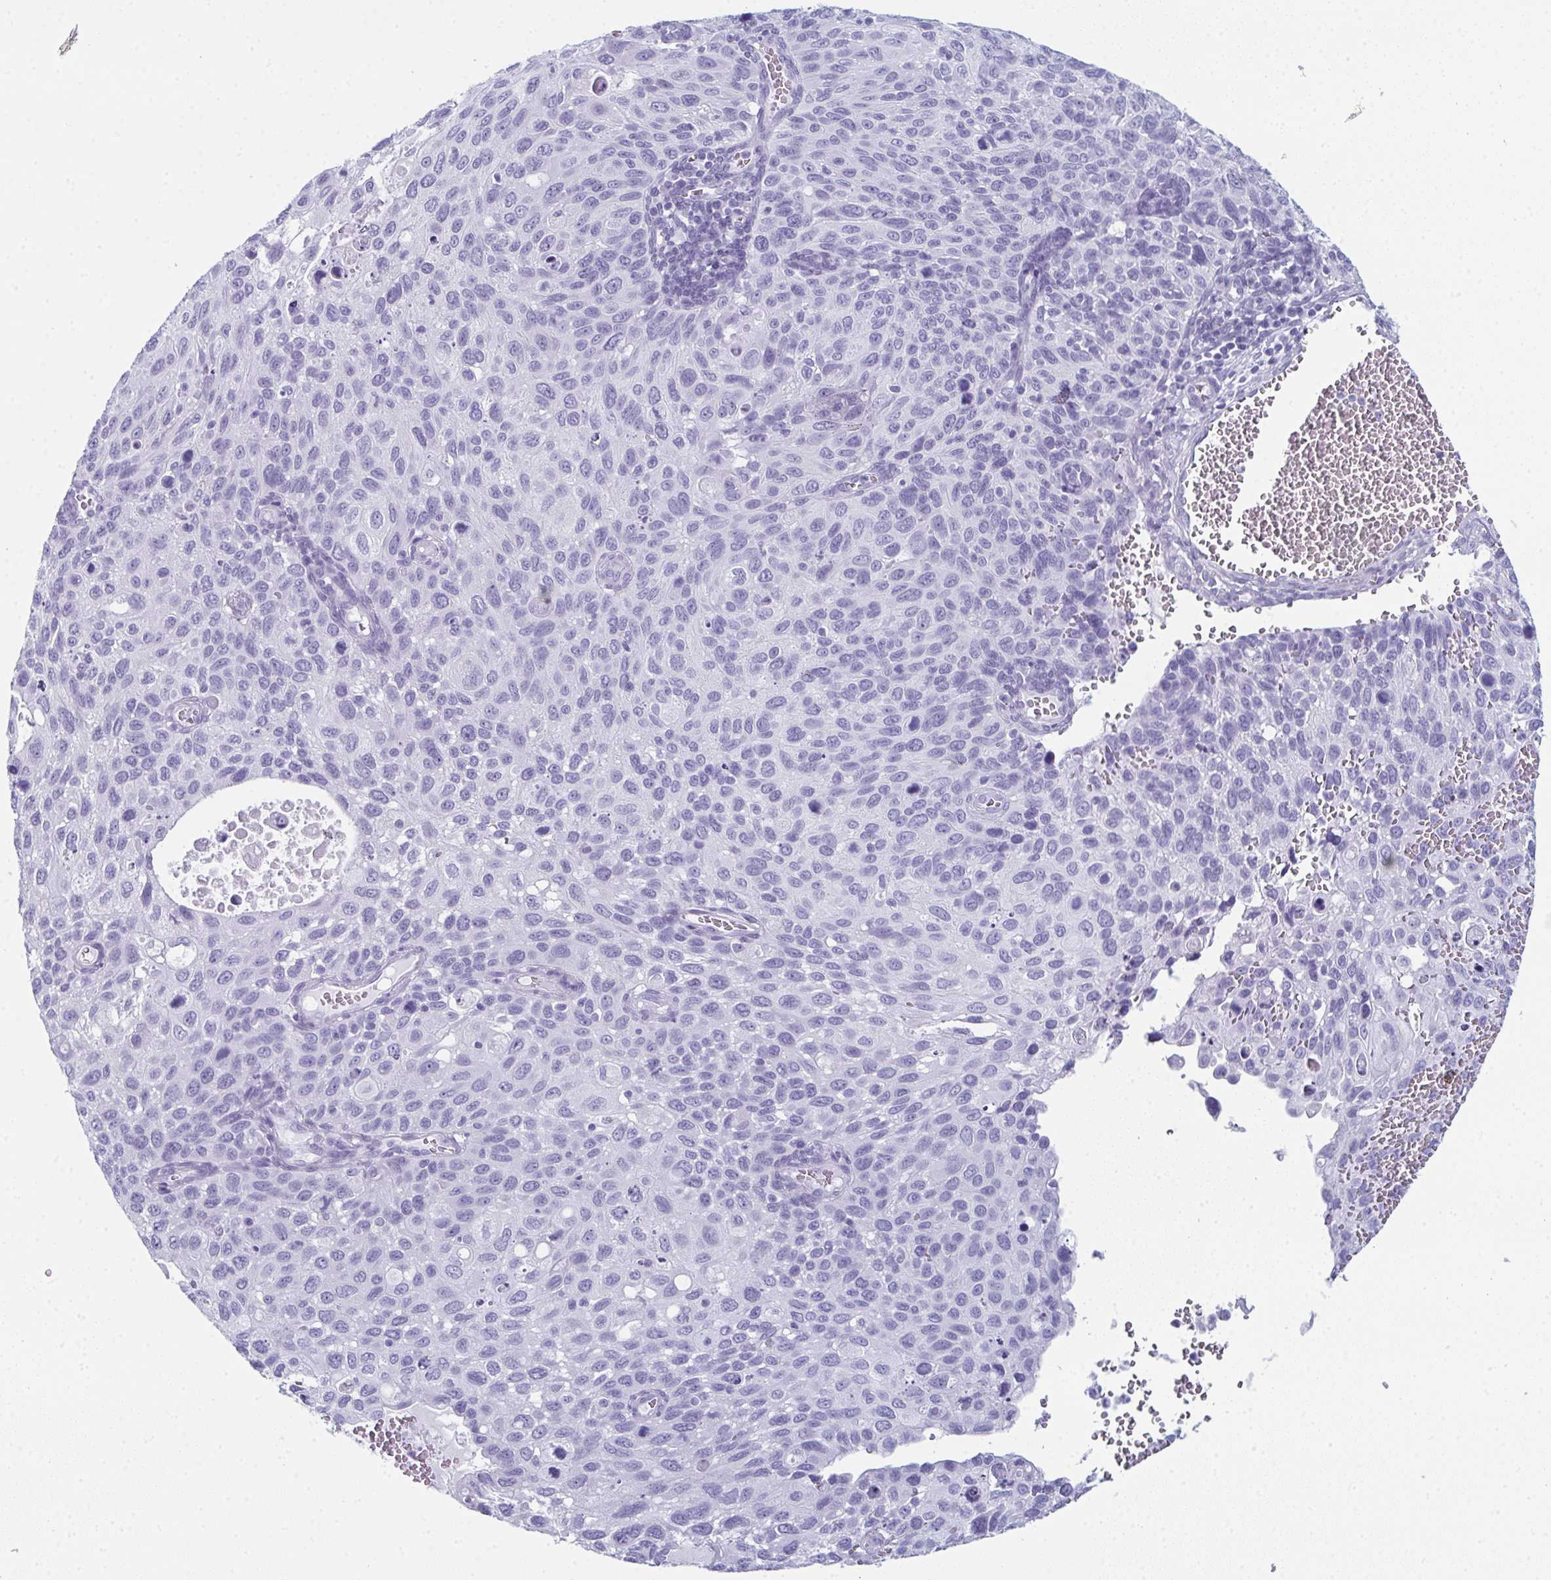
{"staining": {"intensity": "negative", "quantity": "none", "location": "none"}, "tissue": "cervical cancer", "cell_type": "Tumor cells", "image_type": "cancer", "snomed": [{"axis": "morphology", "description": "Squamous cell carcinoma, NOS"}, {"axis": "topography", "description": "Cervix"}], "caption": "IHC photomicrograph of neoplastic tissue: human squamous cell carcinoma (cervical) stained with DAB exhibits no significant protein expression in tumor cells. (Stains: DAB immunohistochemistry with hematoxylin counter stain, Microscopy: brightfield microscopy at high magnification).", "gene": "ENKUR", "patient": {"sex": "female", "age": 70}}